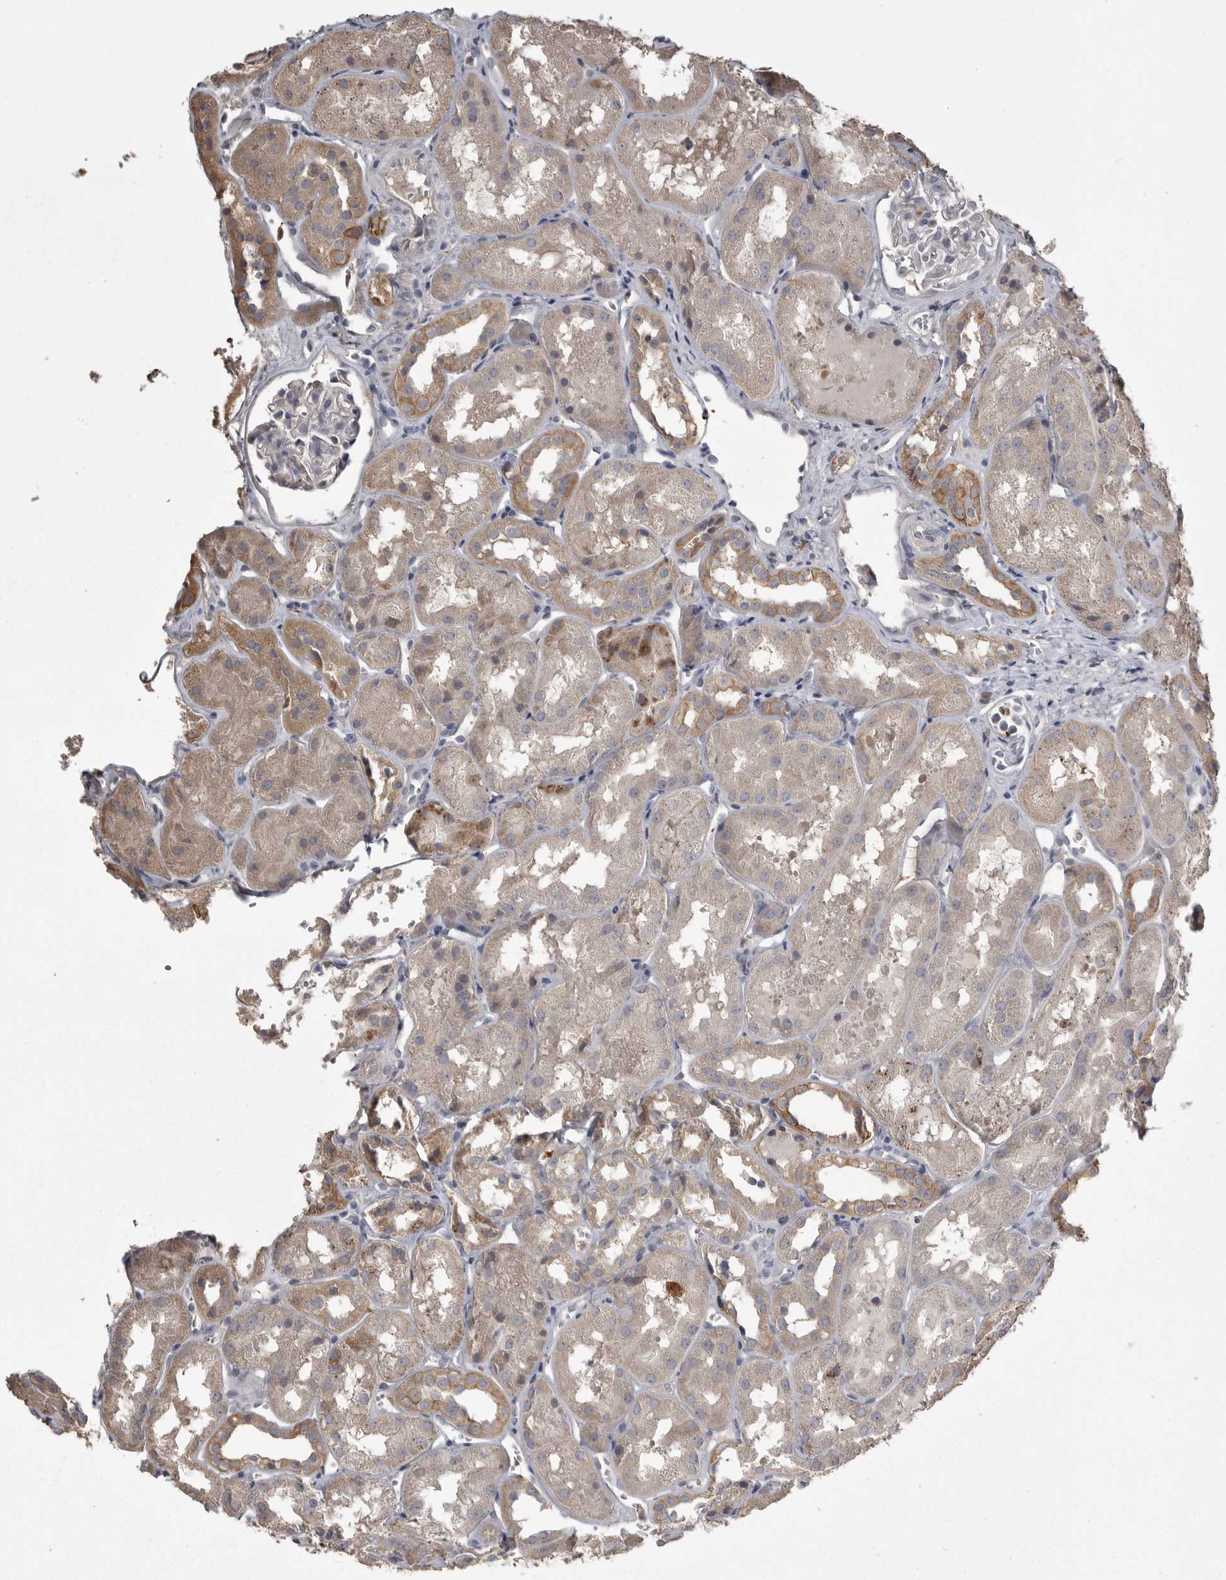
{"staining": {"intensity": "negative", "quantity": "none", "location": "none"}, "tissue": "kidney", "cell_type": "Cells in glomeruli", "image_type": "normal", "snomed": [{"axis": "morphology", "description": "Normal tissue, NOS"}, {"axis": "topography", "description": "Kidney"}], "caption": "This is an IHC photomicrograph of unremarkable human kidney. There is no expression in cells in glomeruli.", "gene": "CMTM6", "patient": {"sex": "male", "age": 16}}